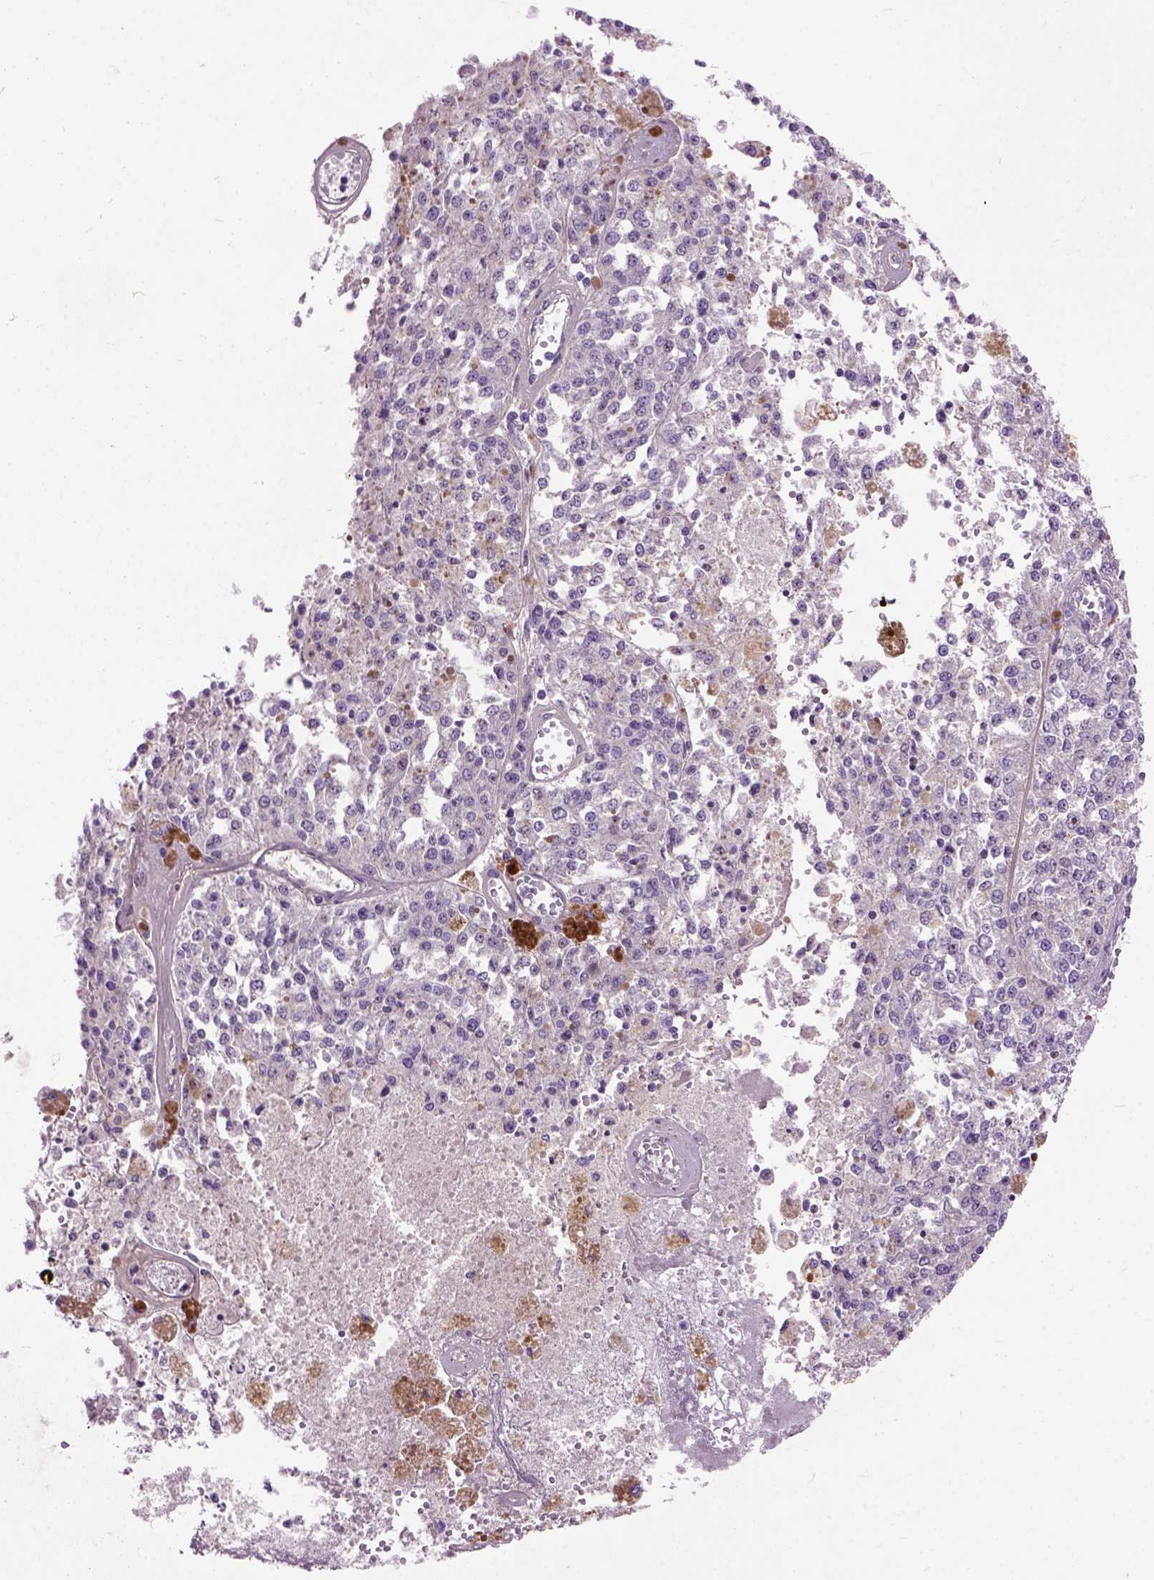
{"staining": {"intensity": "negative", "quantity": "none", "location": "none"}, "tissue": "melanoma", "cell_type": "Tumor cells", "image_type": "cancer", "snomed": [{"axis": "morphology", "description": "Malignant melanoma, Metastatic site"}, {"axis": "topography", "description": "Lymph node"}], "caption": "Immunohistochemical staining of human malignant melanoma (metastatic site) exhibits no significant expression in tumor cells.", "gene": "MAPT", "patient": {"sex": "female", "age": 64}}